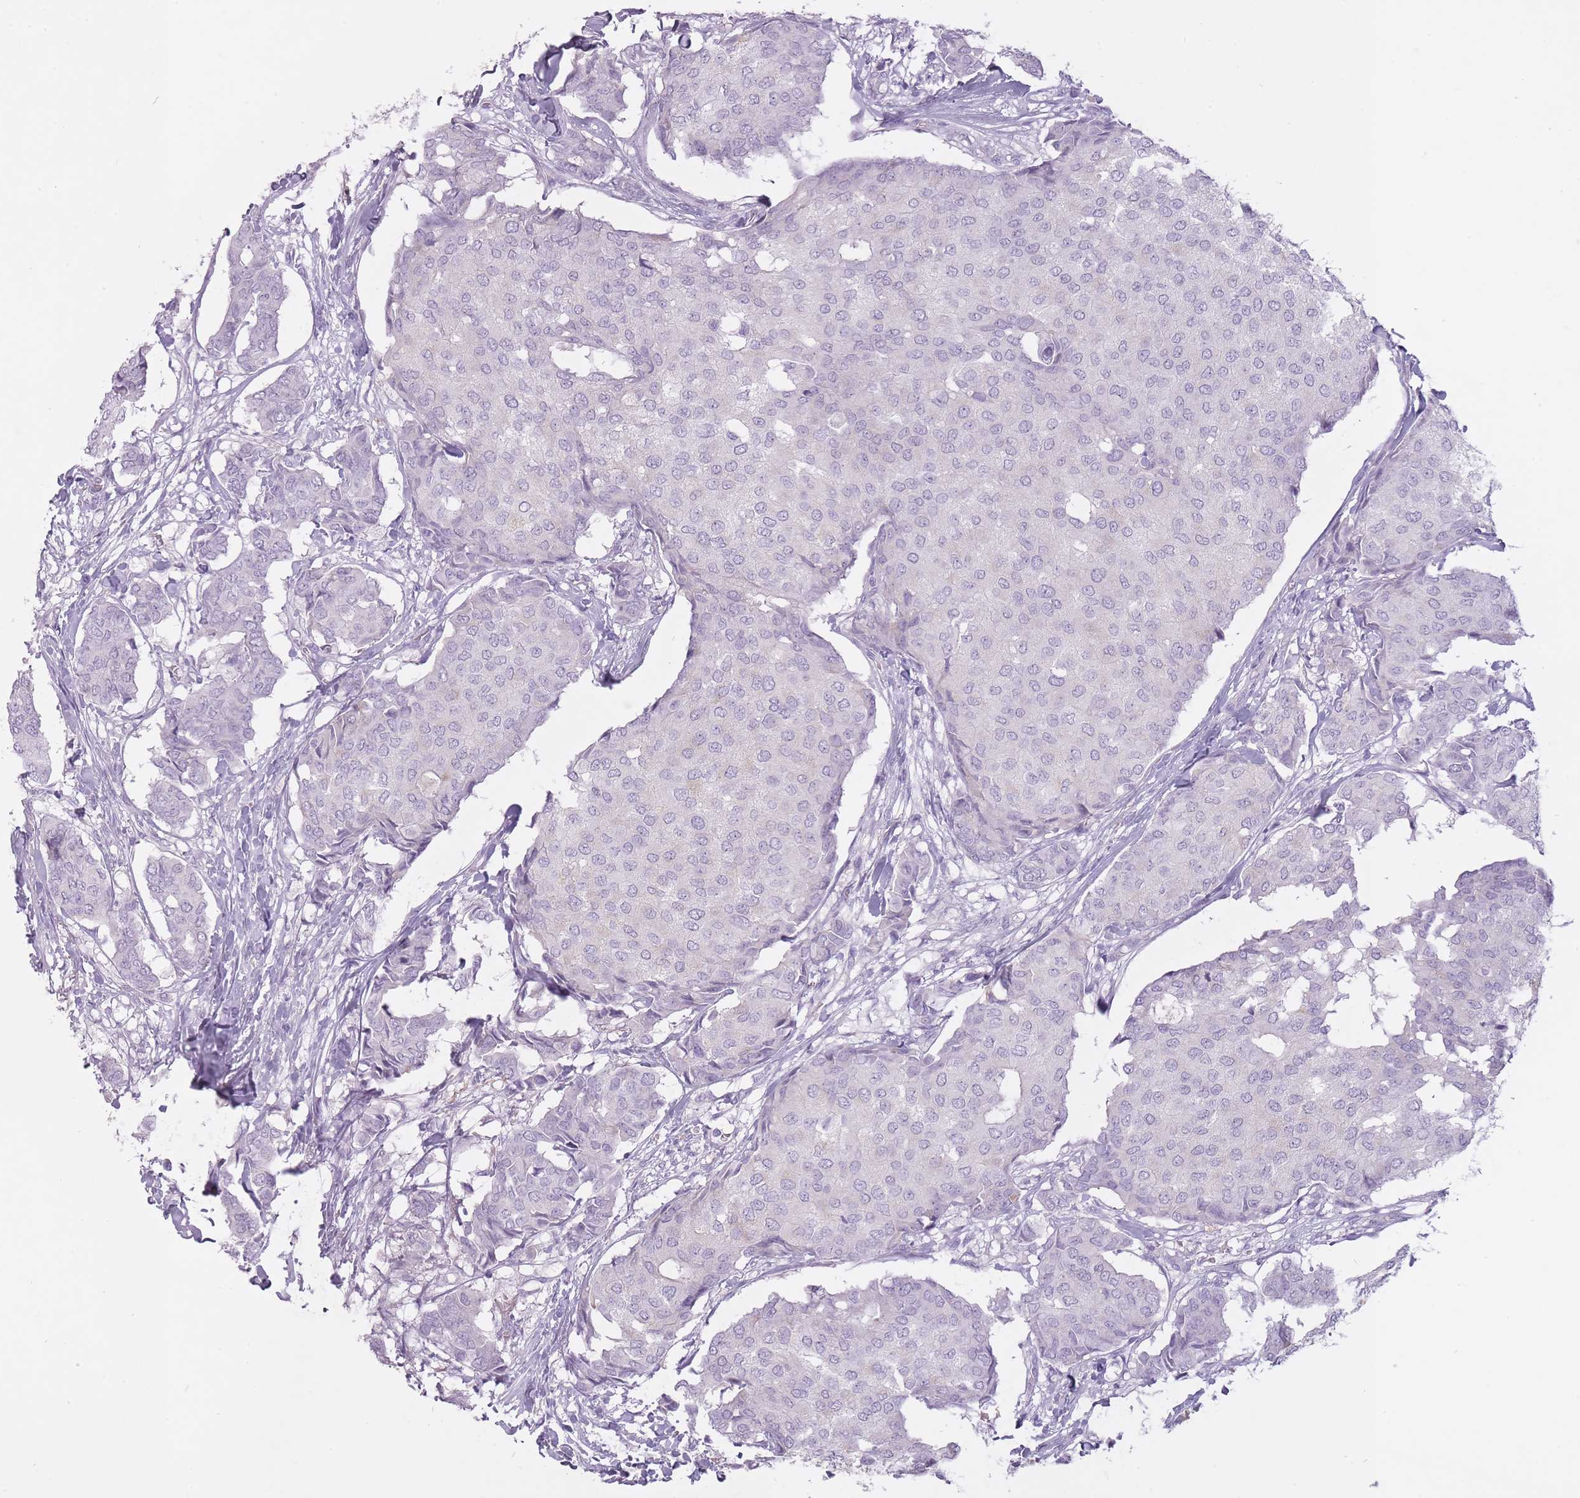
{"staining": {"intensity": "negative", "quantity": "none", "location": "none"}, "tissue": "breast cancer", "cell_type": "Tumor cells", "image_type": "cancer", "snomed": [{"axis": "morphology", "description": "Duct carcinoma"}, {"axis": "topography", "description": "Breast"}], "caption": "Image shows no significant protein positivity in tumor cells of breast intraductal carcinoma.", "gene": "RFX4", "patient": {"sex": "female", "age": 75}}